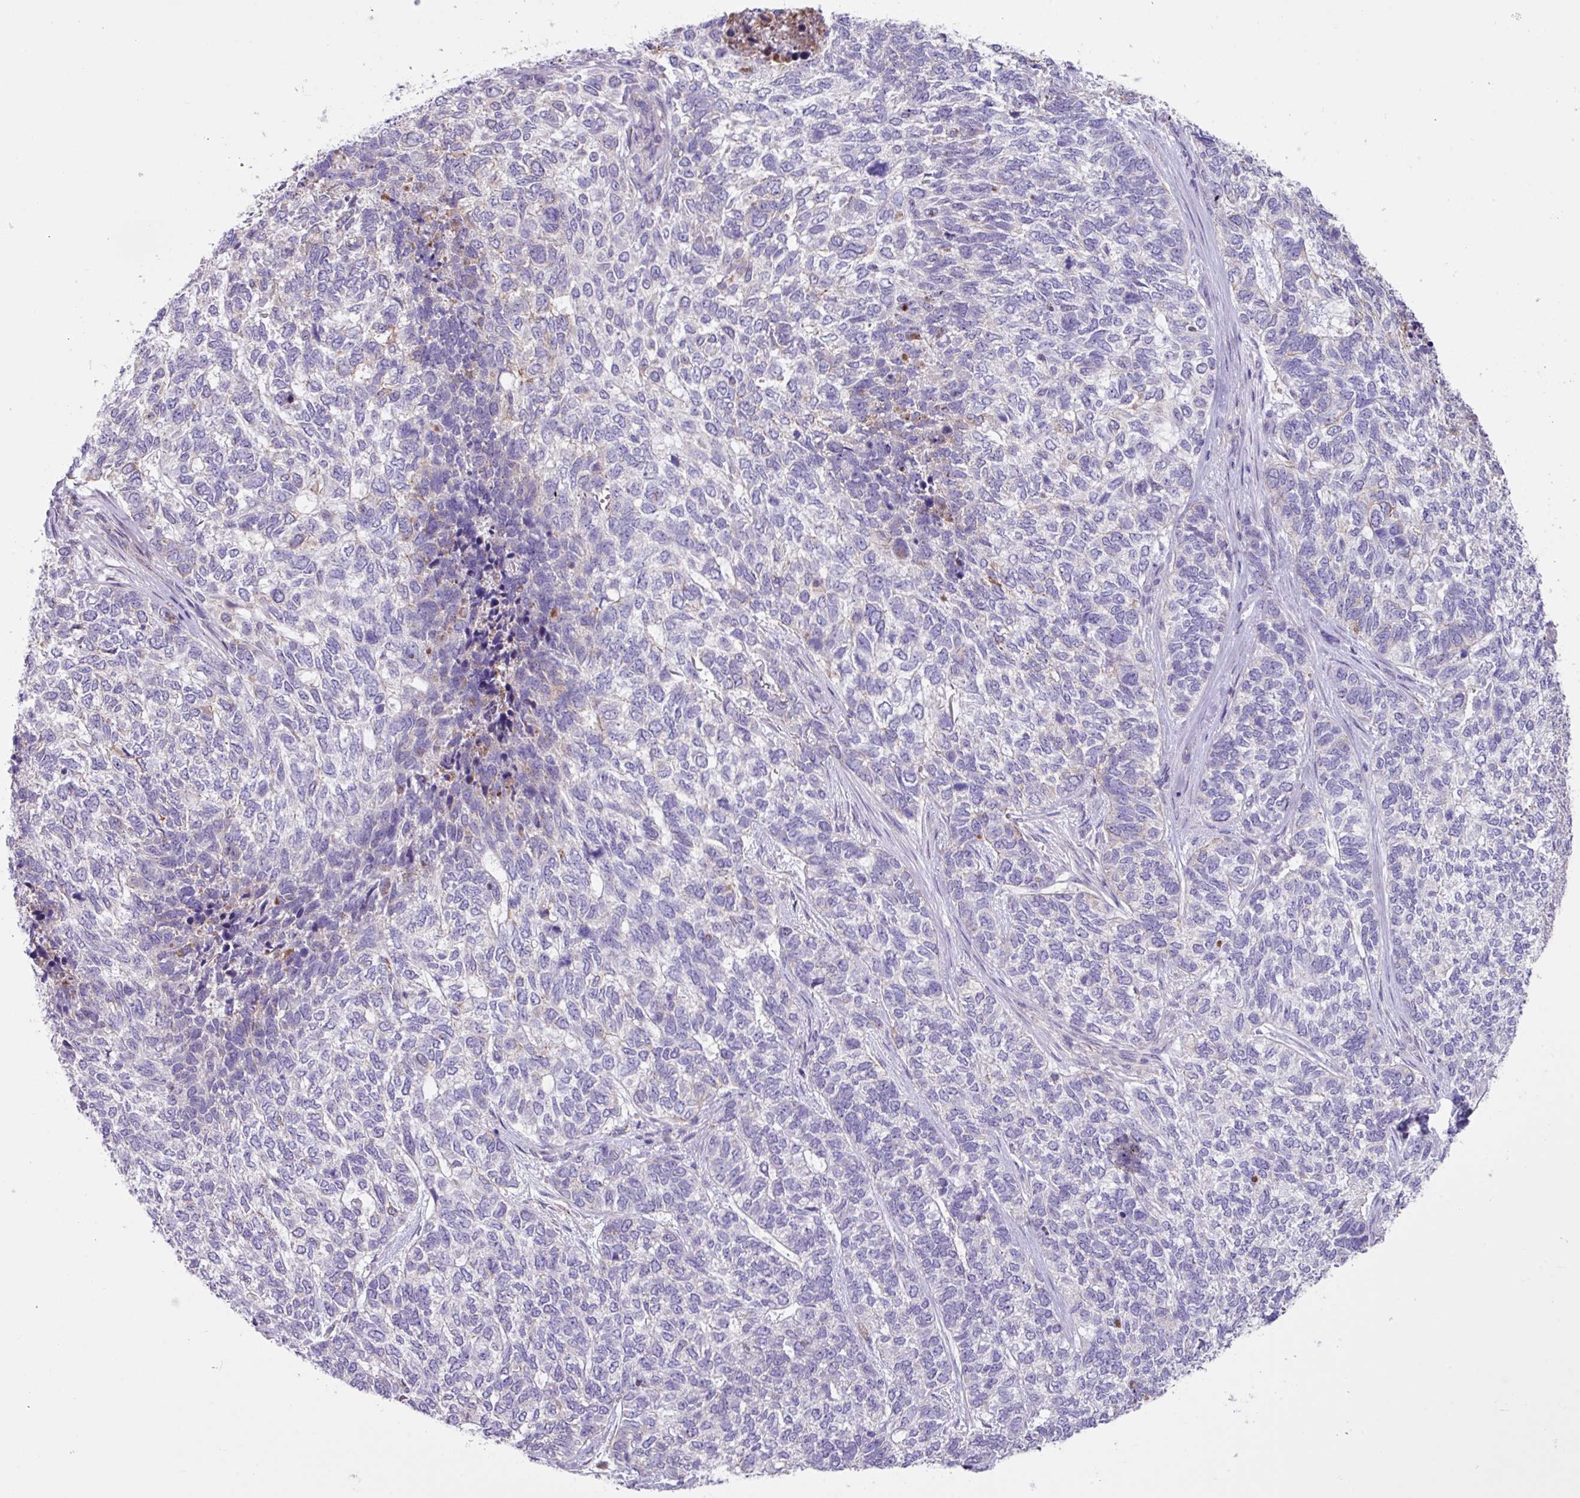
{"staining": {"intensity": "negative", "quantity": "none", "location": "none"}, "tissue": "skin cancer", "cell_type": "Tumor cells", "image_type": "cancer", "snomed": [{"axis": "morphology", "description": "Basal cell carcinoma"}, {"axis": "topography", "description": "Skin"}], "caption": "Human skin cancer (basal cell carcinoma) stained for a protein using immunohistochemistry demonstrates no expression in tumor cells.", "gene": "IQCJ", "patient": {"sex": "female", "age": 65}}